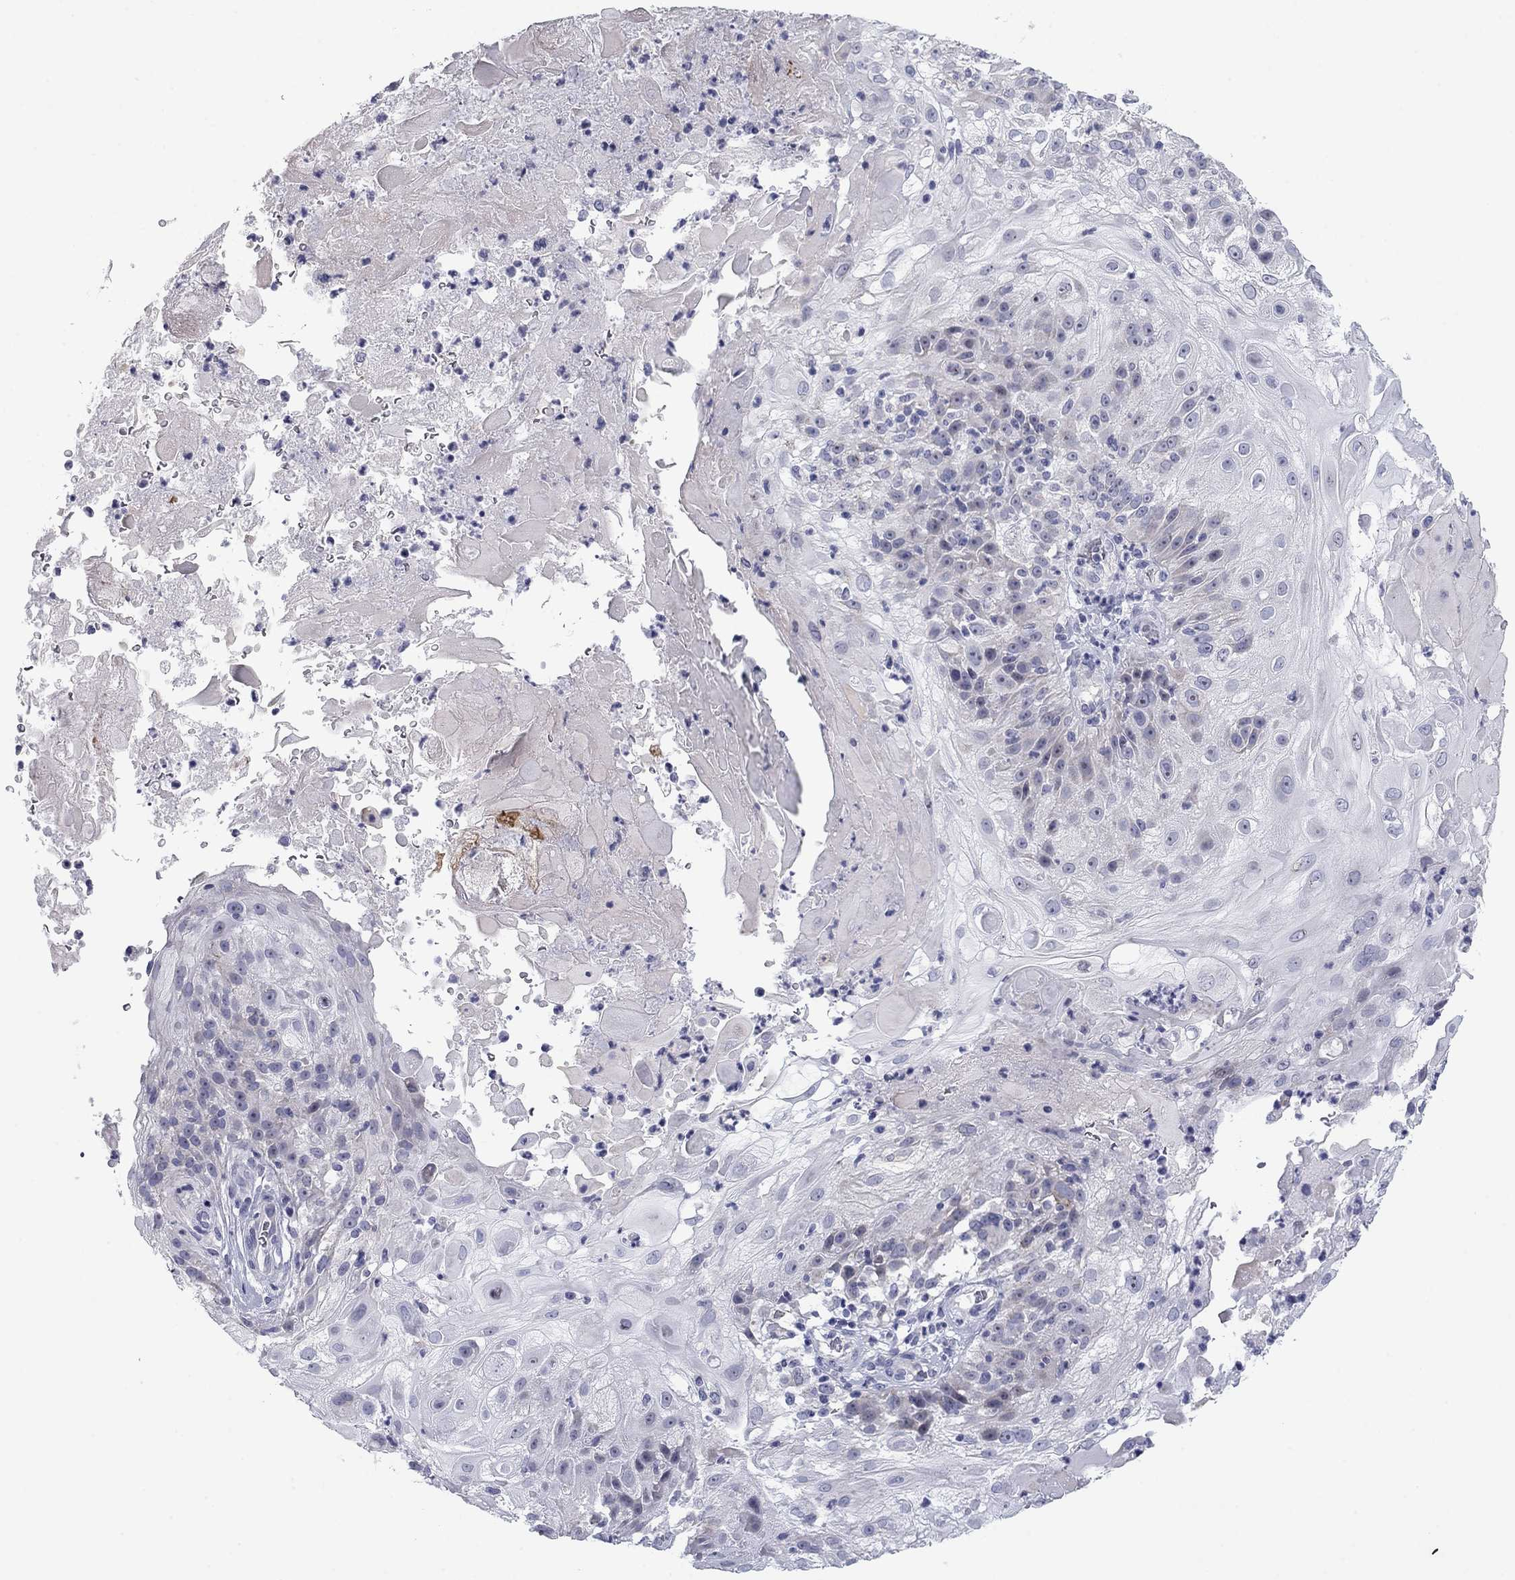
{"staining": {"intensity": "negative", "quantity": "none", "location": "none"}, "tissue": "skin cancer", "cell_type": "Tumor cells", "image_type": "cancer", "snomed": [{"axis": "morphology", "description": "Normal tissue, NOS"}, {"axis": "morphology", "description": "Squamous cell carcinoma, NOS"}, {"axis": "topography", "description": "Skin"}], "caption": "This is an immunohistochemistry (IHC) photomicrograph of skin cancer (squamous cell carcinoma). There is no staining in tumor cells.", "gene": "PRPH", "patient": {"sex": "female", "age": 83}}